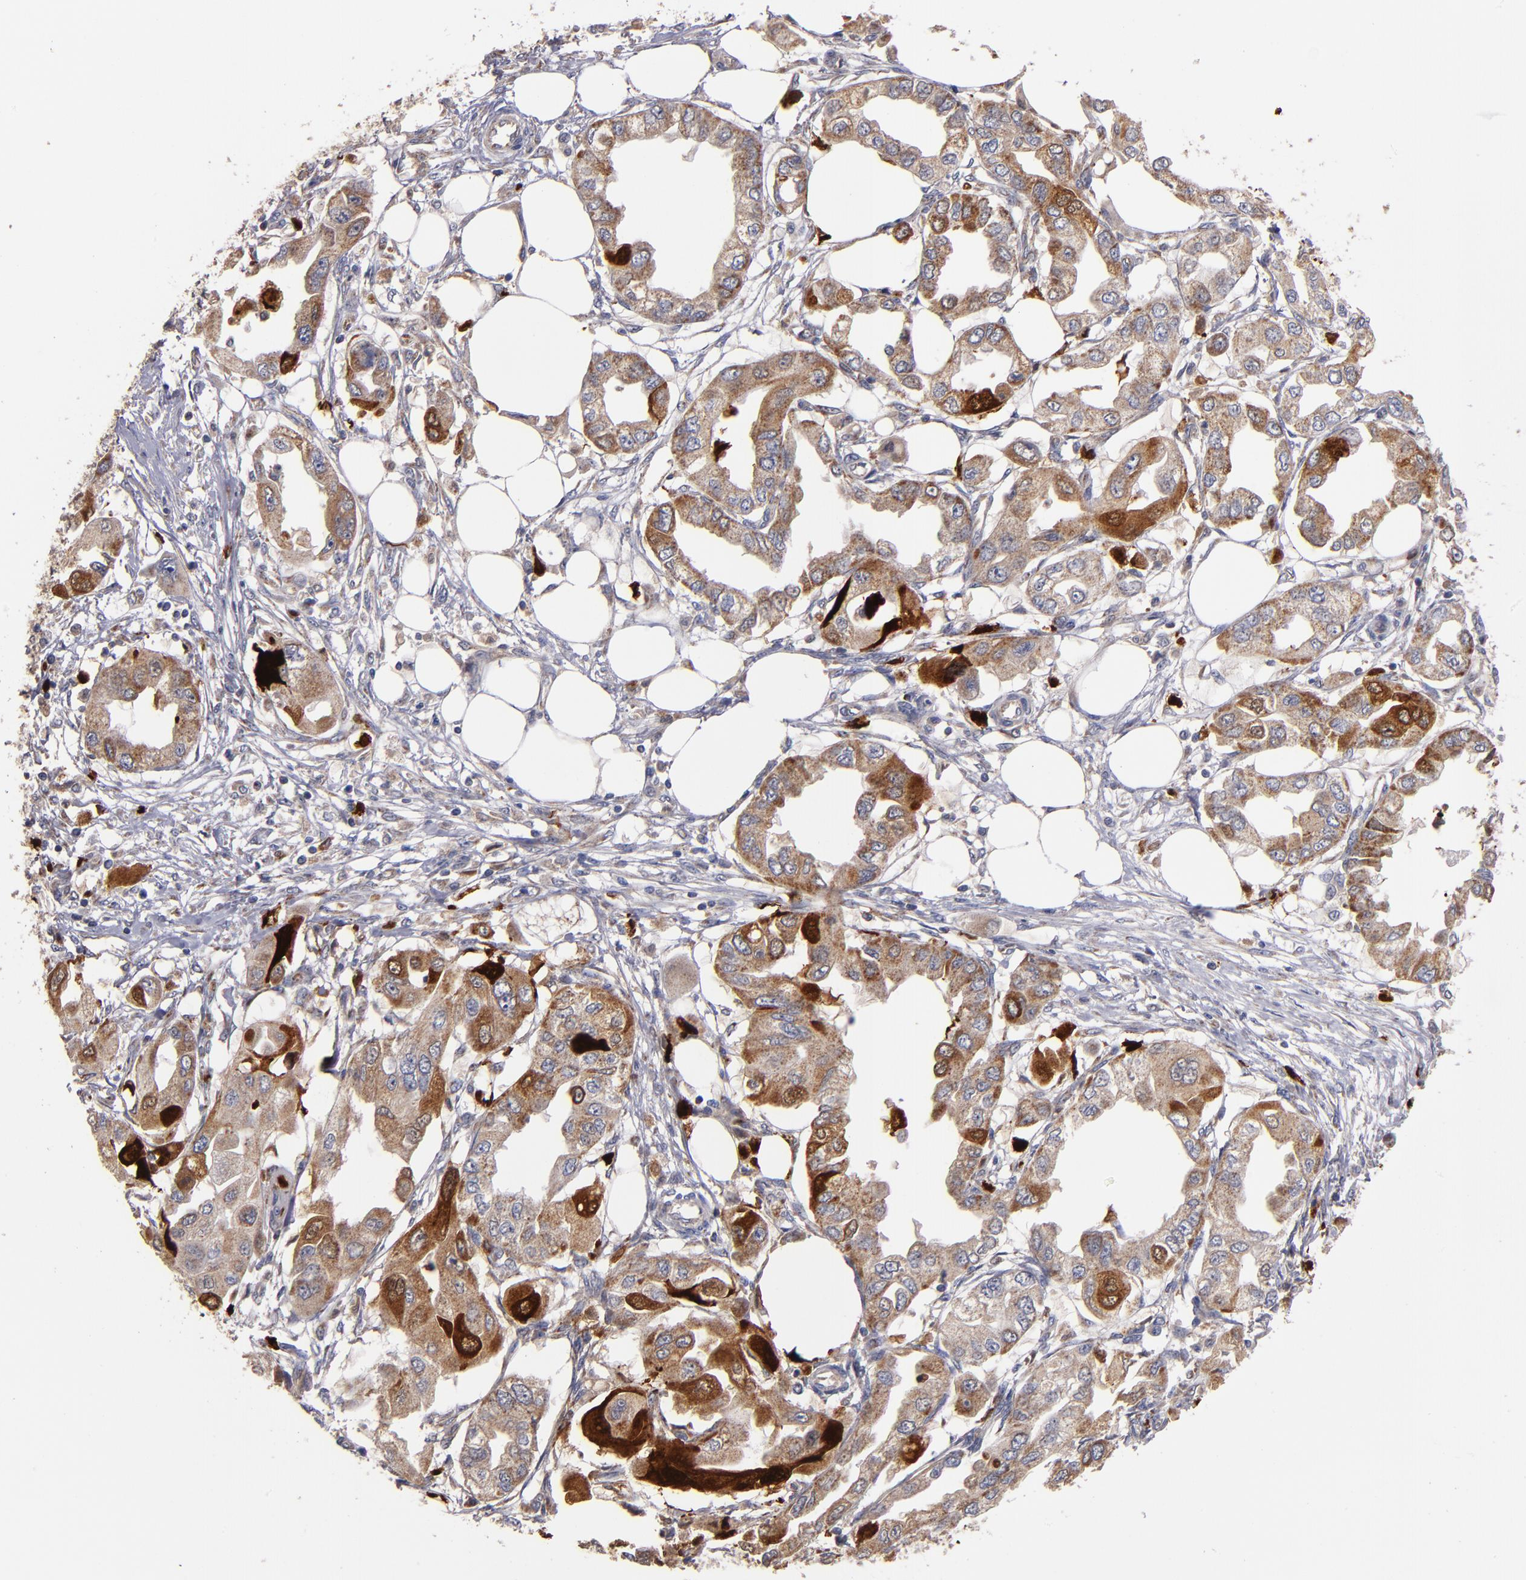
{"staining": {"intensity": "moderate", "quantity": ">75%", "location": "cytoplasmic/membranous"}, "tissue": "endometrial cancer", "cell_type": "Tumor cells", "image_type": "cancer", "snomed": [{"axis": "morphology", "description": "Adenocarcinoma, NOS"}, {"axis": "topography", "description": "Endometrium"}], "caption": "Endometrial adenocarcinoma stained with a protein marker displays moderate staining in tumor cells.", "gene": "DIABLO", "patient": {"sex": "female", "age": 67}}